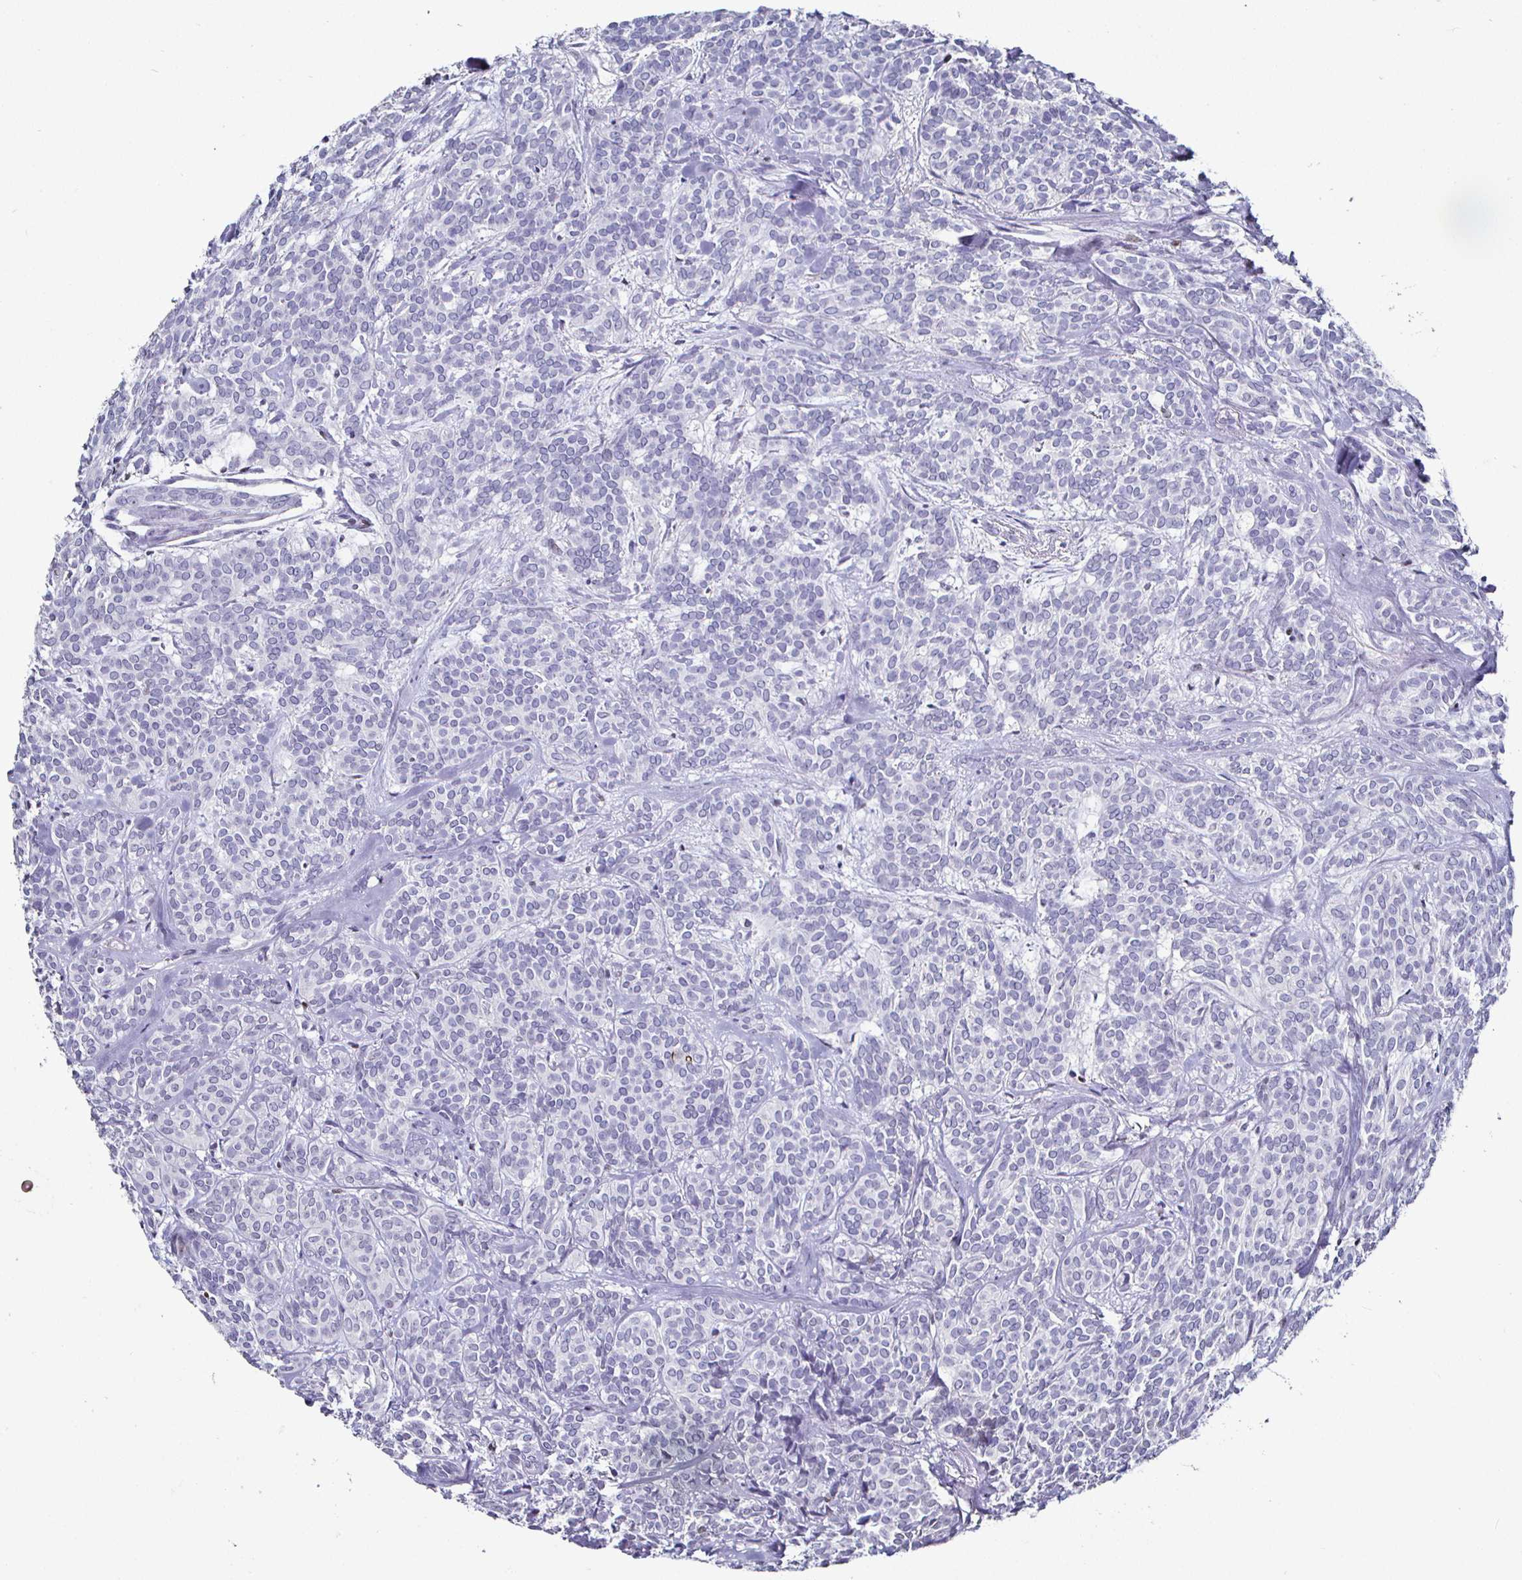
{"staining": {"intensity": "negative", "quantity": "none", "location": "none"}, "tissue": "head and neck cancer", "cell_type": "Tumor cells", "image_type": "cancer", "snomed": [{"axis": "morphology", "description": "Adenocarcinoma, NOS"}, {"axis": "topography", "description": "Head-Neck"}], "caption": "Head and neck cancer was stained to show a protein in brown. There is no significant expression in tumor cells. Nuclei are stained in blue.", "gene": "RUNX2", "patient": {"sex": "female", "age": 57}}